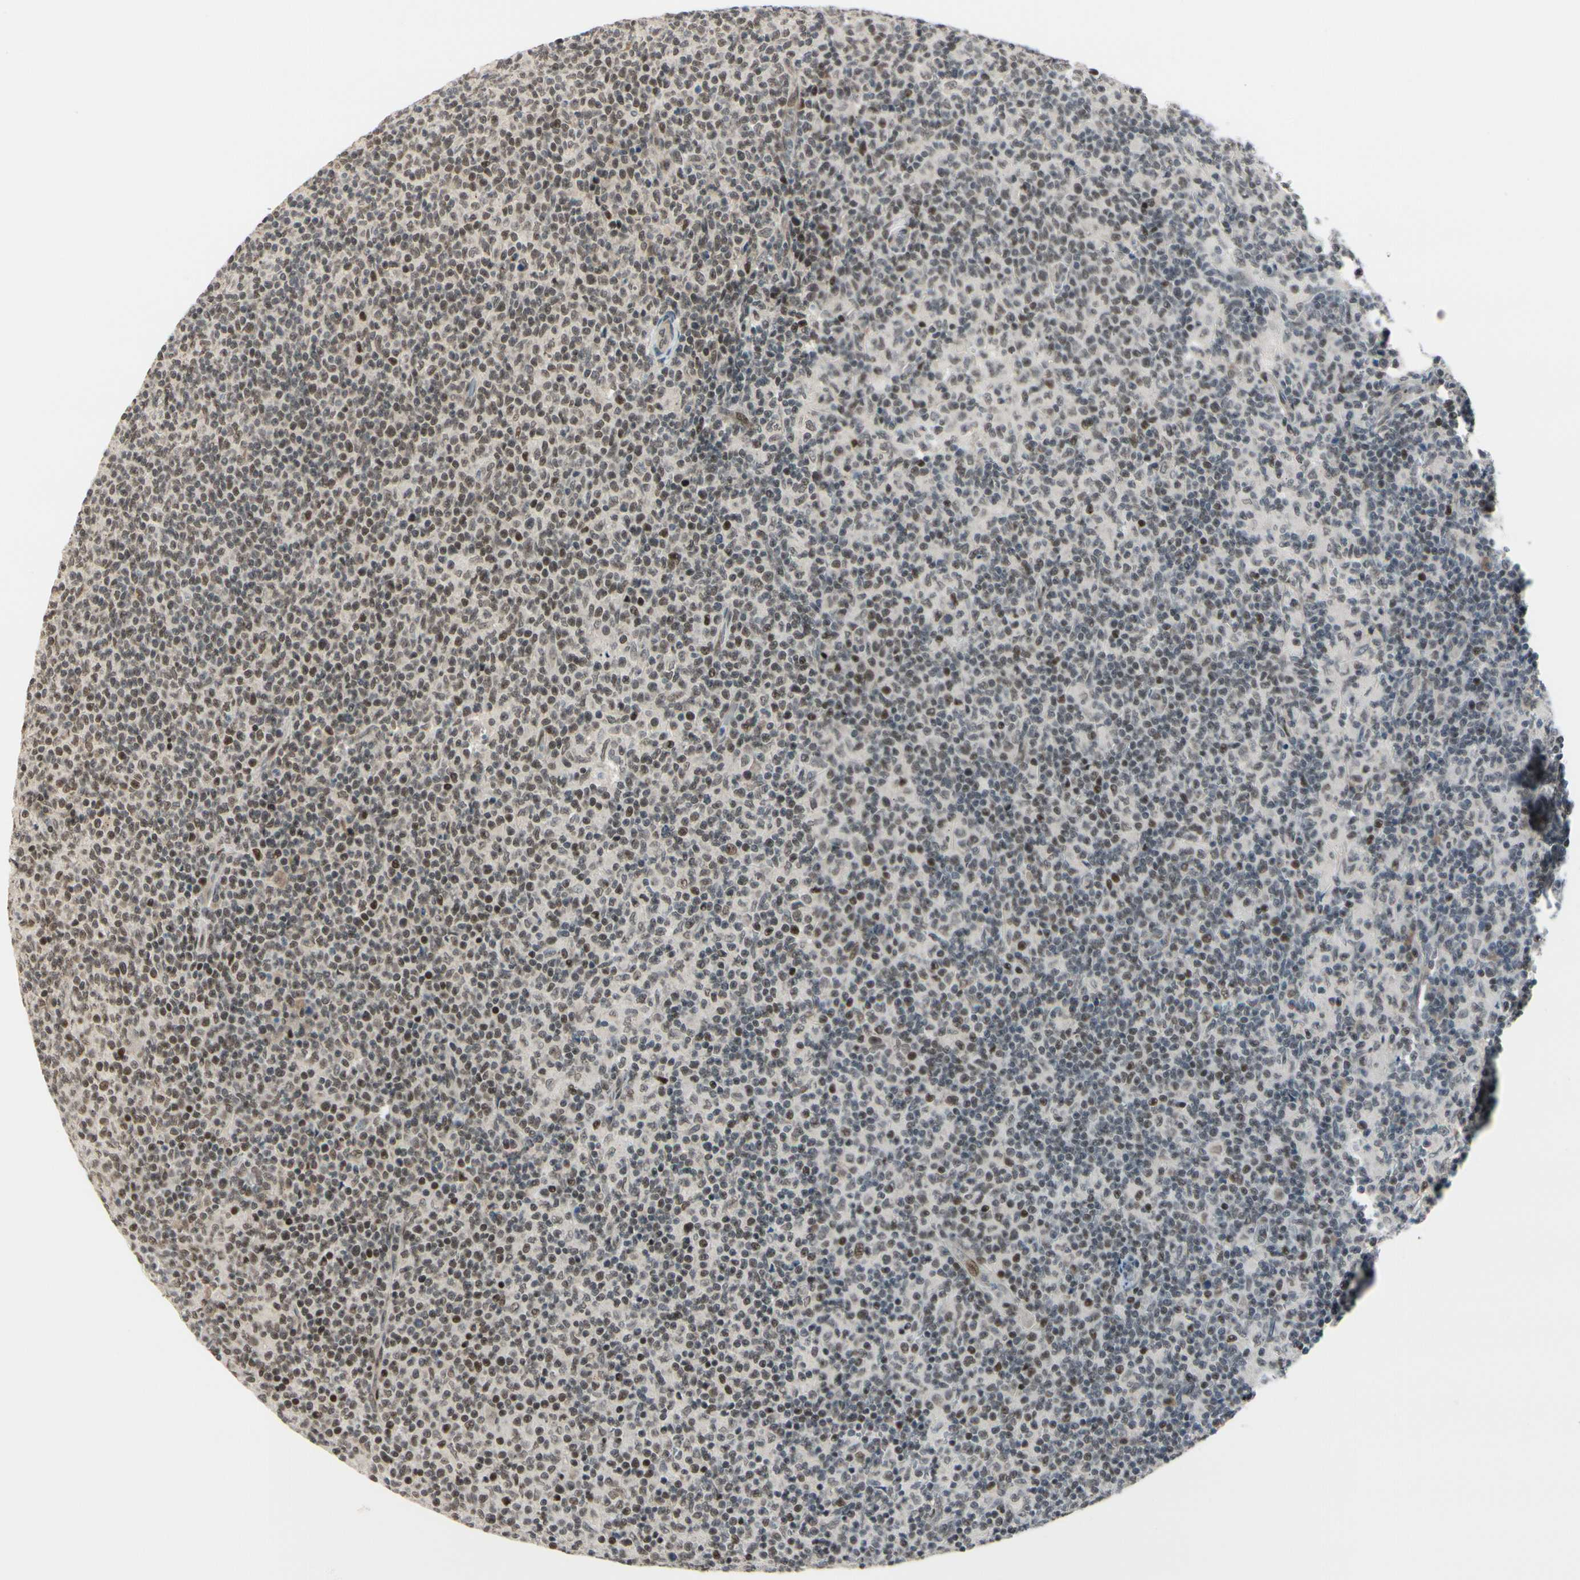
{"staining": {"intensity": "weak", "quantity": "25%-75%", "location": "cytoplasmic/membranous,nuclear"}, "tissue": "lymph node", "cell_type": "Germinal center cells", "image_type": "normal", "snomed": [{"axis": "morphology", "description": "Normal tissue, NOS"}, {"axis": "morphology", "description": "Inflammation, NOS"}, {"axis": "topography", "description": "Lymph node"}], "caption": "There is low levels of weak cytoplasmic/membranous,nuclear positivity in germinal center cells of normal lymph node, as demonstrated by immunohistochemical staining (brown color).", "gene": "BRMS1", "patient": {"sex": "male", "age": 55}}